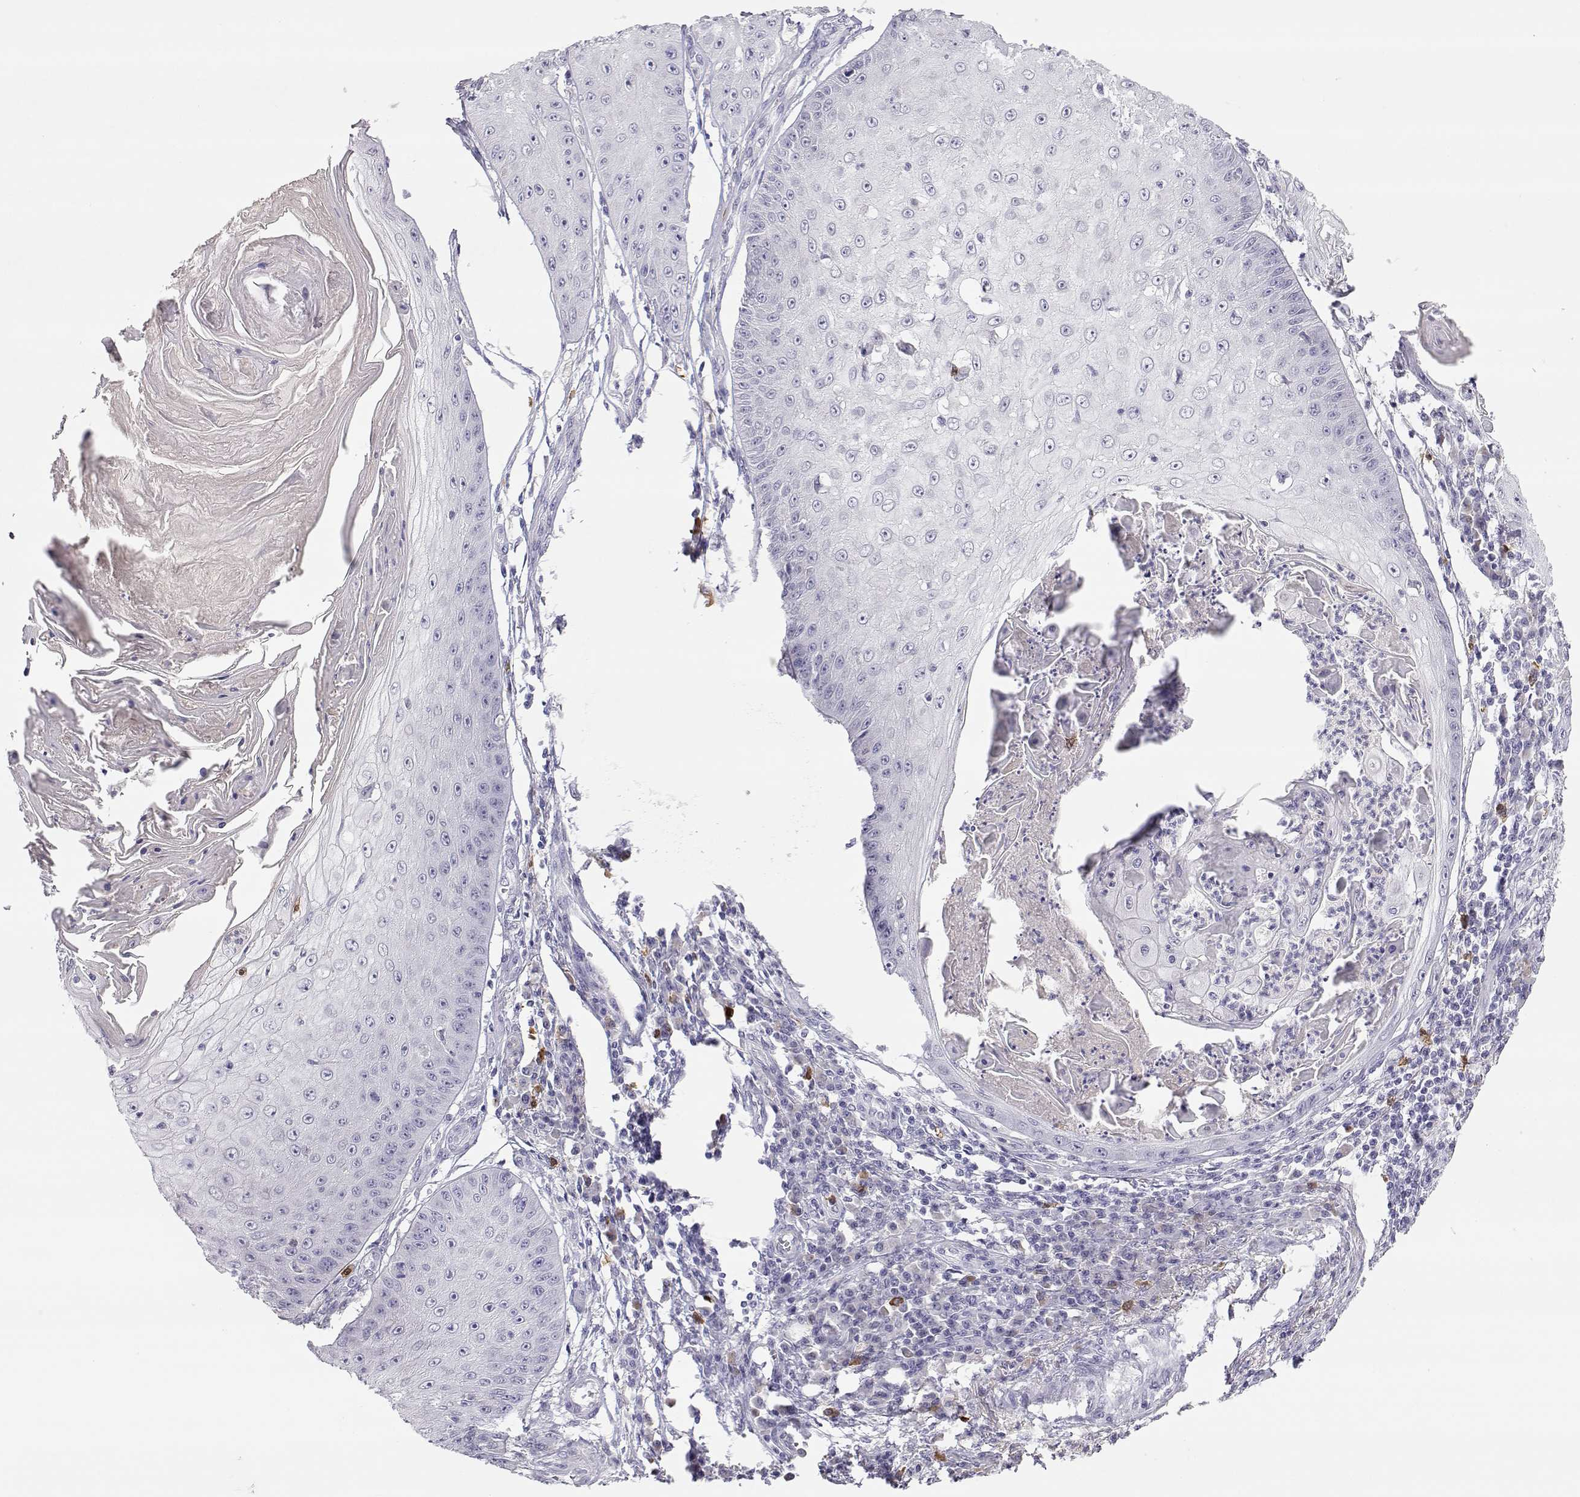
{"staining": {"intensity": "negative", "quantity": "none", "location": "none"}, "tissue": "skin cancer", "cell_type": "Tumor cells", "image_type": "cancer", "snomed": [{"axis": "morphology", "description": "Squamous cell carcinoma, NOS"}, {"axis": "topography", "description": "Skin"}], "caption": "The micrograph demonstrates no staining of tumor cells in squamous cell carcinoma (skin). The staining is performed using DAB brown chromogen with nuclei counter-stained in using hematoxylin.", "gene": "CDHR1", "patient": {"sex": "male", "age": 70}}